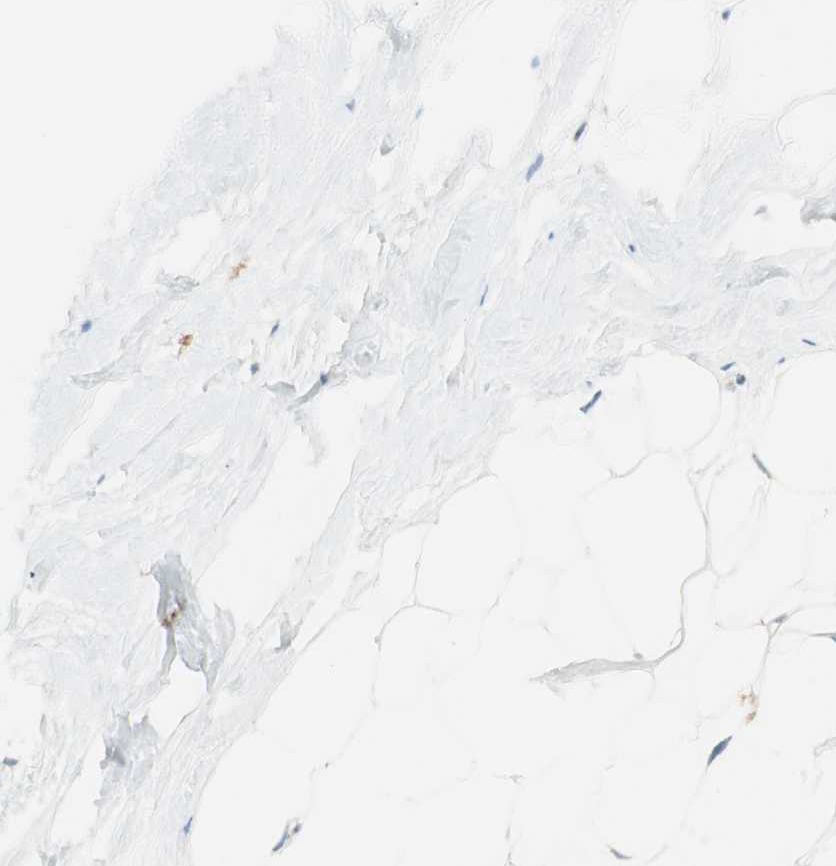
{"staining": {"intensity": "negative", "quantity": "none", "location": "none"}, "tissue": "breast", "cell_type": "Adipocytes", "image_type": "normal", "snomed": [{"axis": "morphology", "description": "Normal tissue, NOS"}, {"axis": "topography", "description": "Breast"}], "caption": "This micrograph is of unremarkable breast stained with immunohistochemistry (IHC) to label a protein in brown with the nuclei are counter-stained blue. There is no expression in adipocytes.", "gene": "HPGD", "patient": {"sex": "female", "age": 75}}